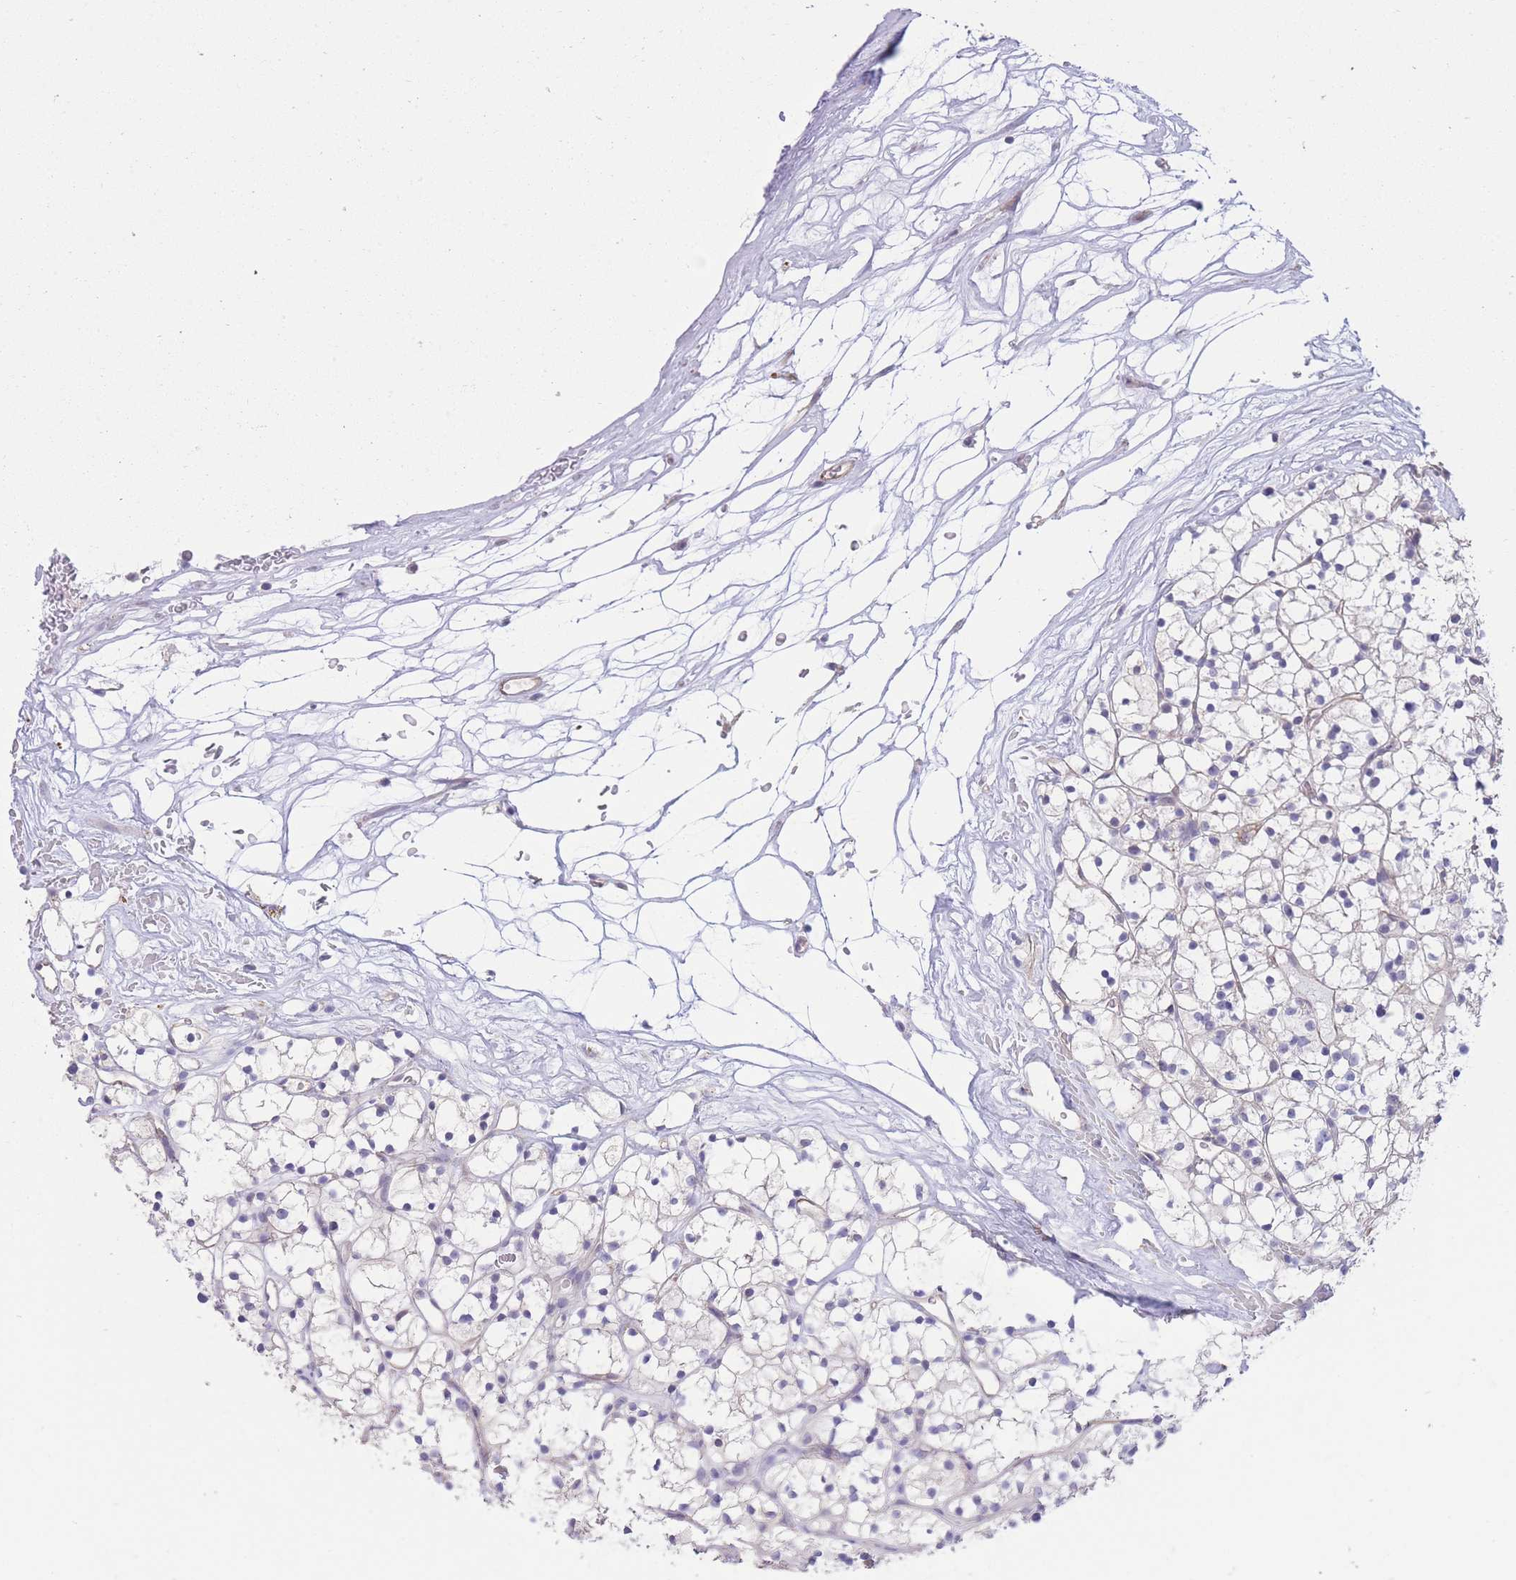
{"staining": {"intensity": "negative", "quantity": "none", "location": "none"}, "tissue": "renal cancer", "cell_type": "Tumor cells", "image_type": "cancer", "snomed": [{"axis": "morphology", "description": "Adenocarcinoma, NOS"}, {"axis": "topography", "description": "Kidney"}], "caption": "Immunohistochemistry (IHC) image of neoplastic tissue: human renal cancer stained with DAB (3,3'-diaminobenzidine) exhibits no significant protein staining in tumor cells. Nuclei are stained in blue.", "gene": "CTBP1", "patient": {"sex": "female", "age": 64}}